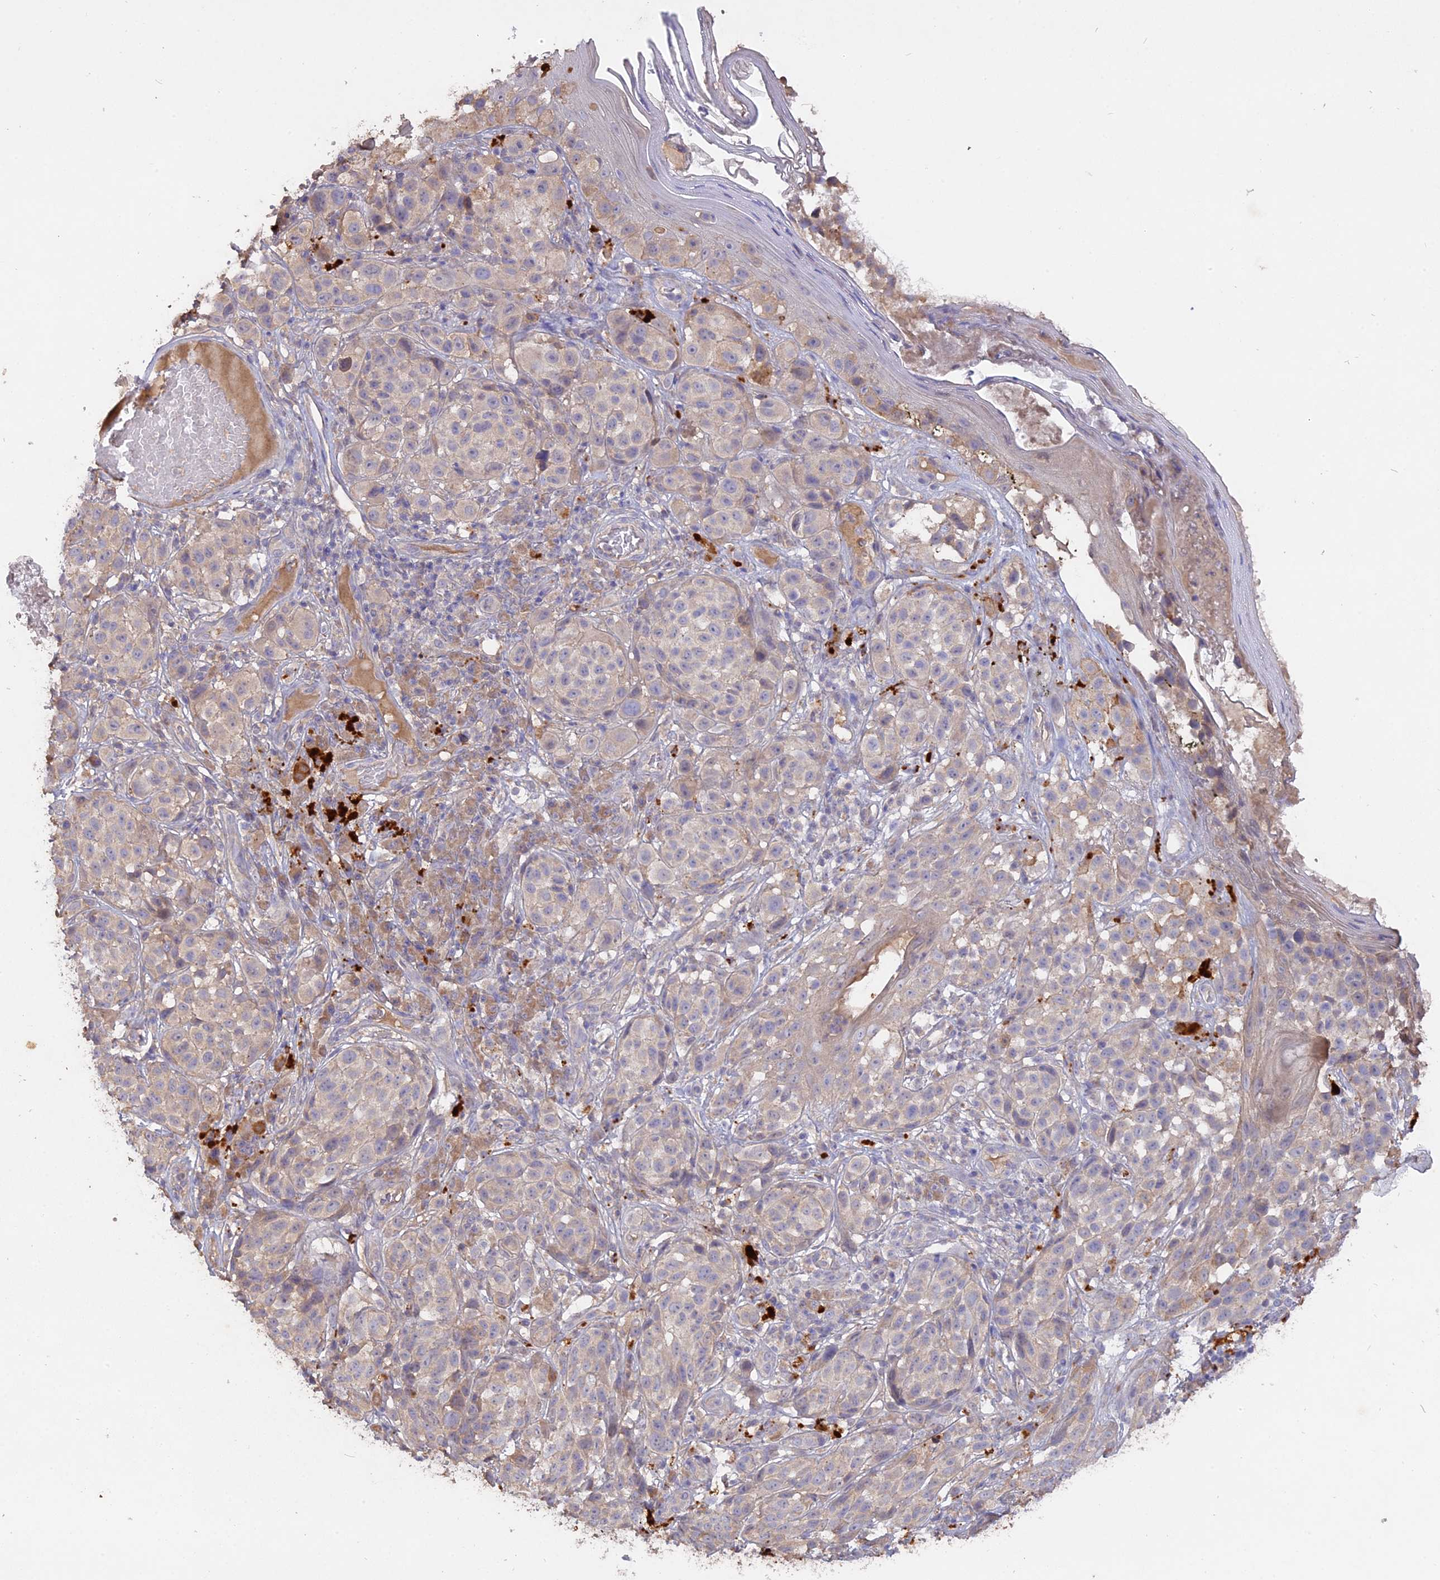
{"staining": {"intensity": "moderate", "quantity": "<25%", "location": "cytoplasmic/membranous"}, "tissue": "melanoma", "cell_type": "Tumor cells", "image_type": "cancer", "snomed": [{"axis": "morphology", "description": "Malignant melanoma, NOS"}, {"axis": "topography", "description": "Skin"}], "caption": "Immunohistochemistry image of neoplastic tissue: human melanoma stained using immunohistochemistry (IHC) shows low levels of moderate protein expression localized specifically in the cytoplasmic/membranous of tumor cells, appearing as a cytoplasmic/membranous brown color.", "gene": "SLC26A4", "patient": {"sex": "male", "age": 38}}